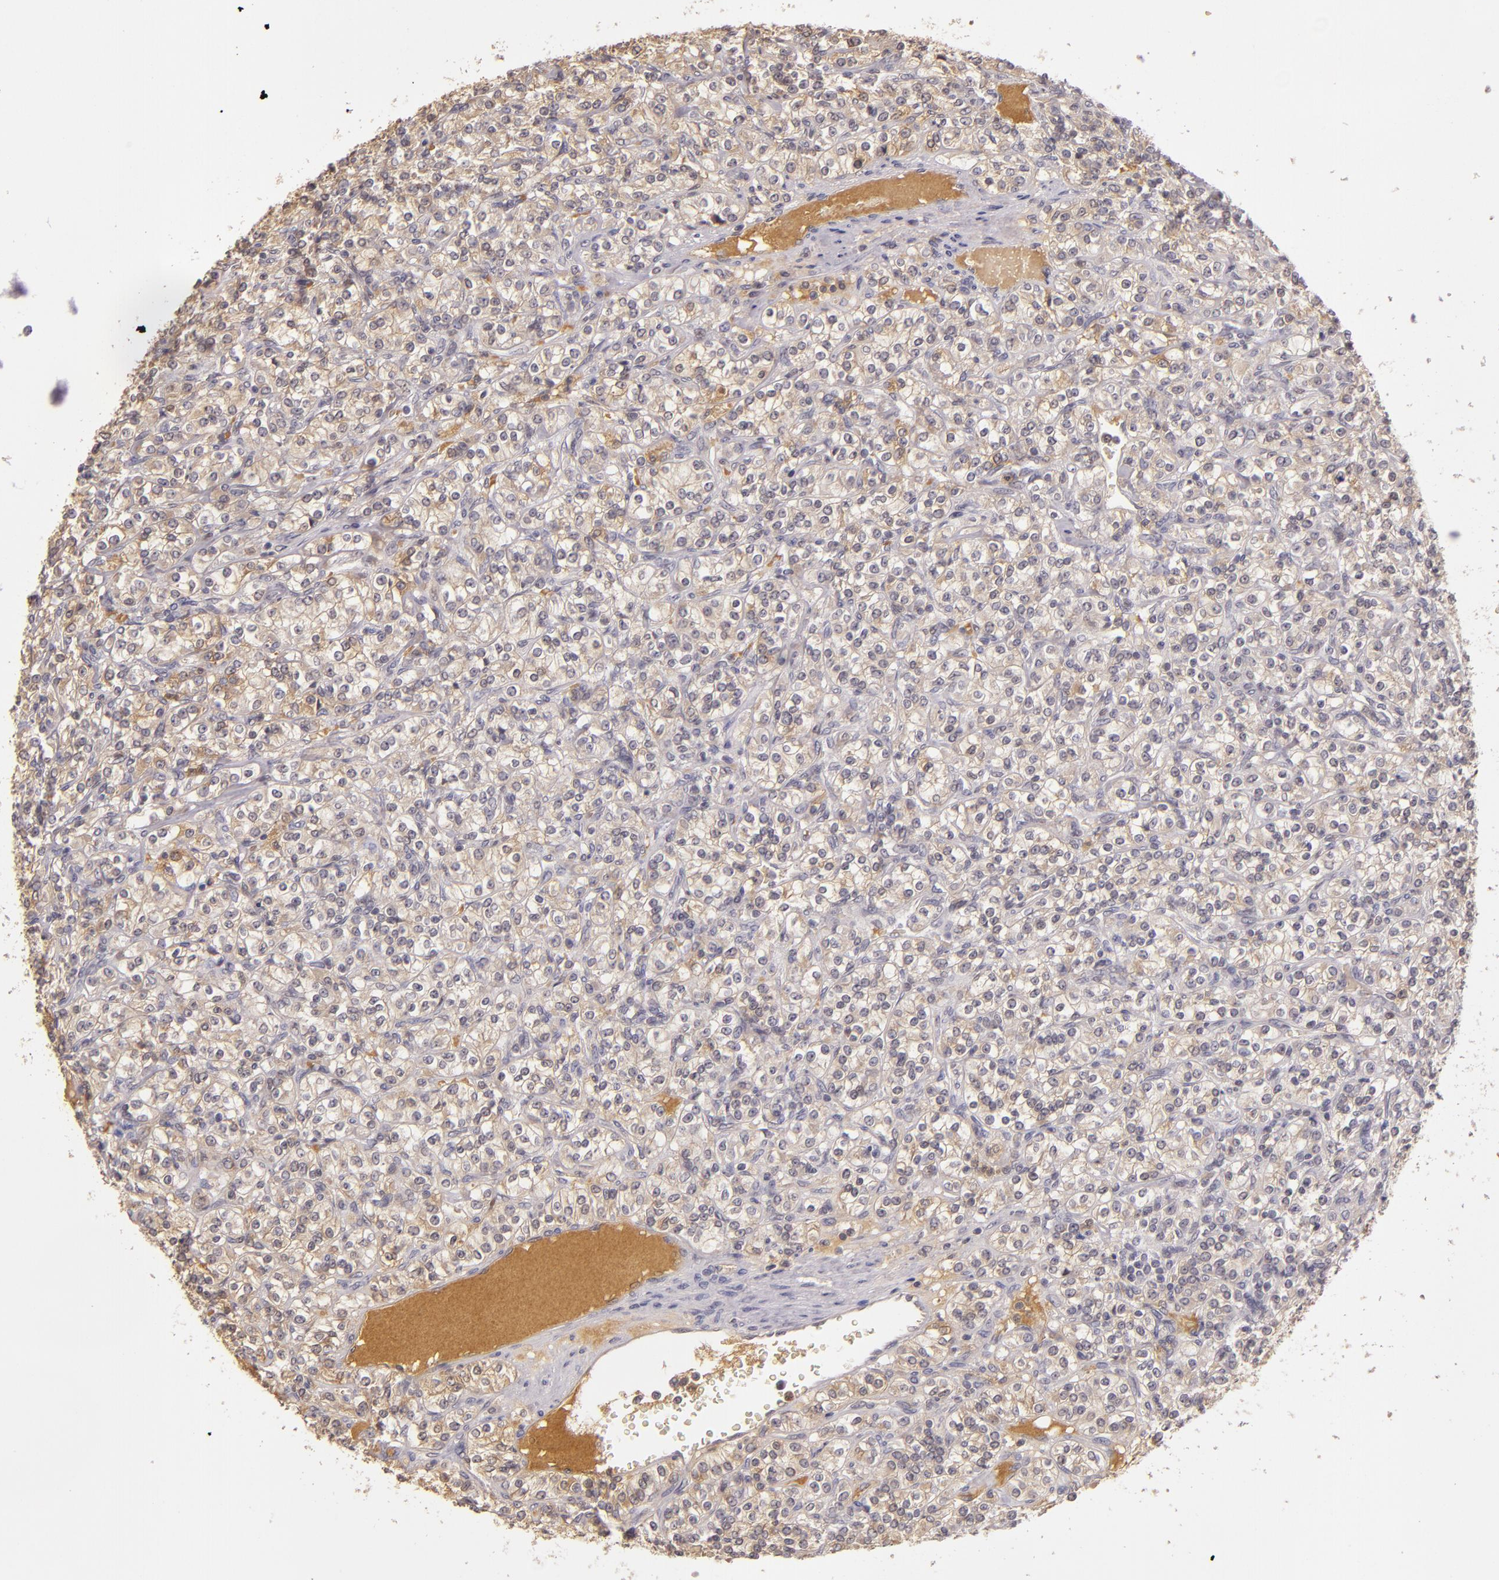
{"staining": {"intensity": "weak", "quantity": ">75%", "location": "cytoplasmic/membranous"}, "tissue": "renal cancer", "cell_type": "Tumor cells", "image_type": "cancer", "snomed": [{"axis": "morphology", "description": "Adenocarcinoma, NOS"}, {"axis": "topography", "description": "Kidney"}], "caption": "Immunohistochemical staining of renal cancer (adenocarcinoma) reveals low levels of weak cytoplasmic/membranous expression in approximately >75% of tumor cells. The protein of interest is shown in brown color, while the nuclei are stained blue.", "gene": "LRG1", "patient": {"sex": "male", "age": 77}}